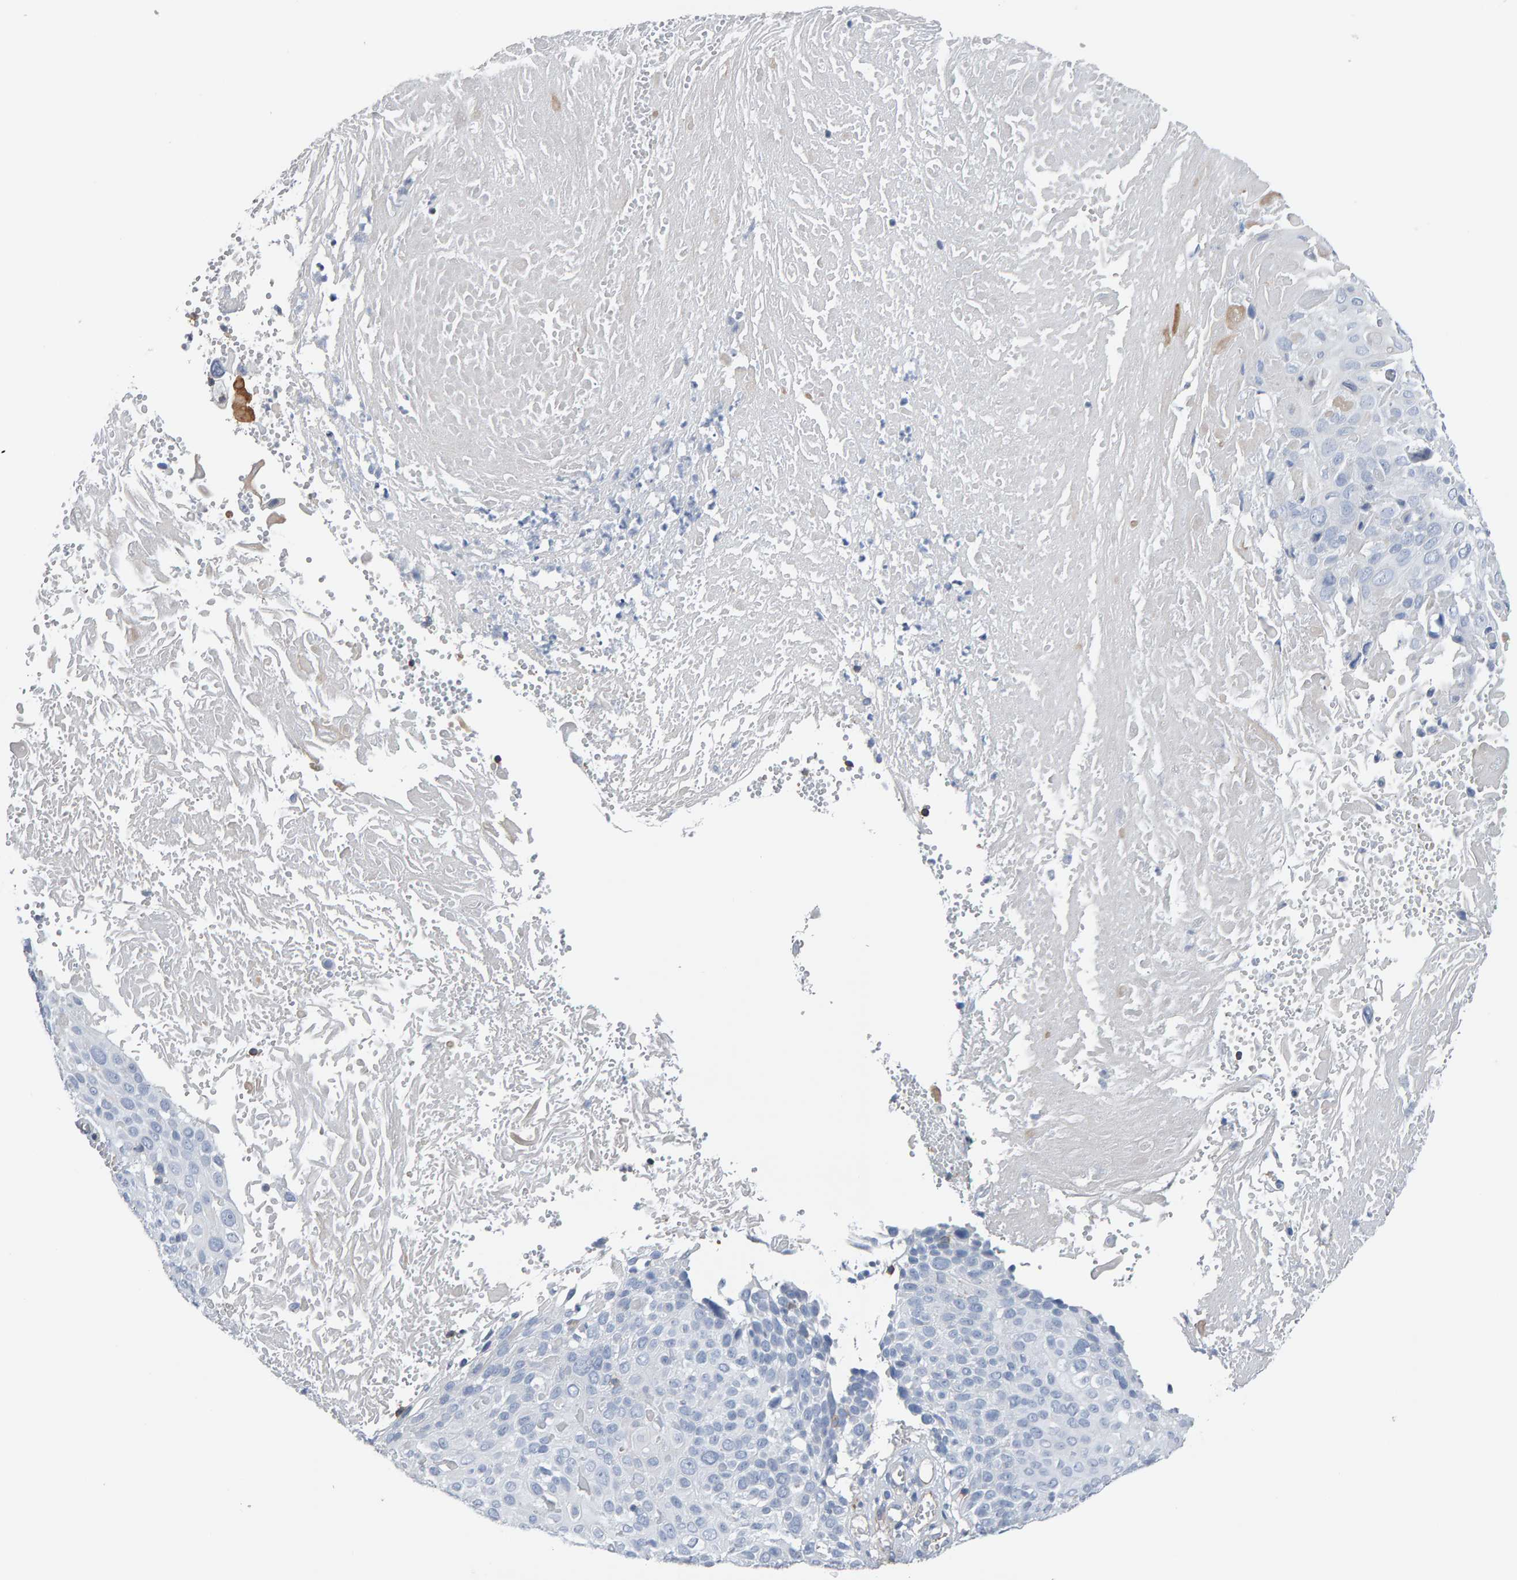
{"staining": {"intensity": "negative", "quantity": "none", "location": "none"}, "tissue": "cervical cancer", "cell_type": "Tumor cells", "image_type": "cancer", "snomed": [{"axis": "morphology", "description": "Squamous cell carcinoma, NOS"}, {"axis": "topography", "description": "Cervix"}], "caption": "This photomicrograph is of squamous cell carcinoma (cervical) stained with IHC to label a protein in brown with the nuclei are counter-stained blue. There is no staining in tumor cells.", "gene": "FYN", "patient": {"sex": "female", "age": 74}}